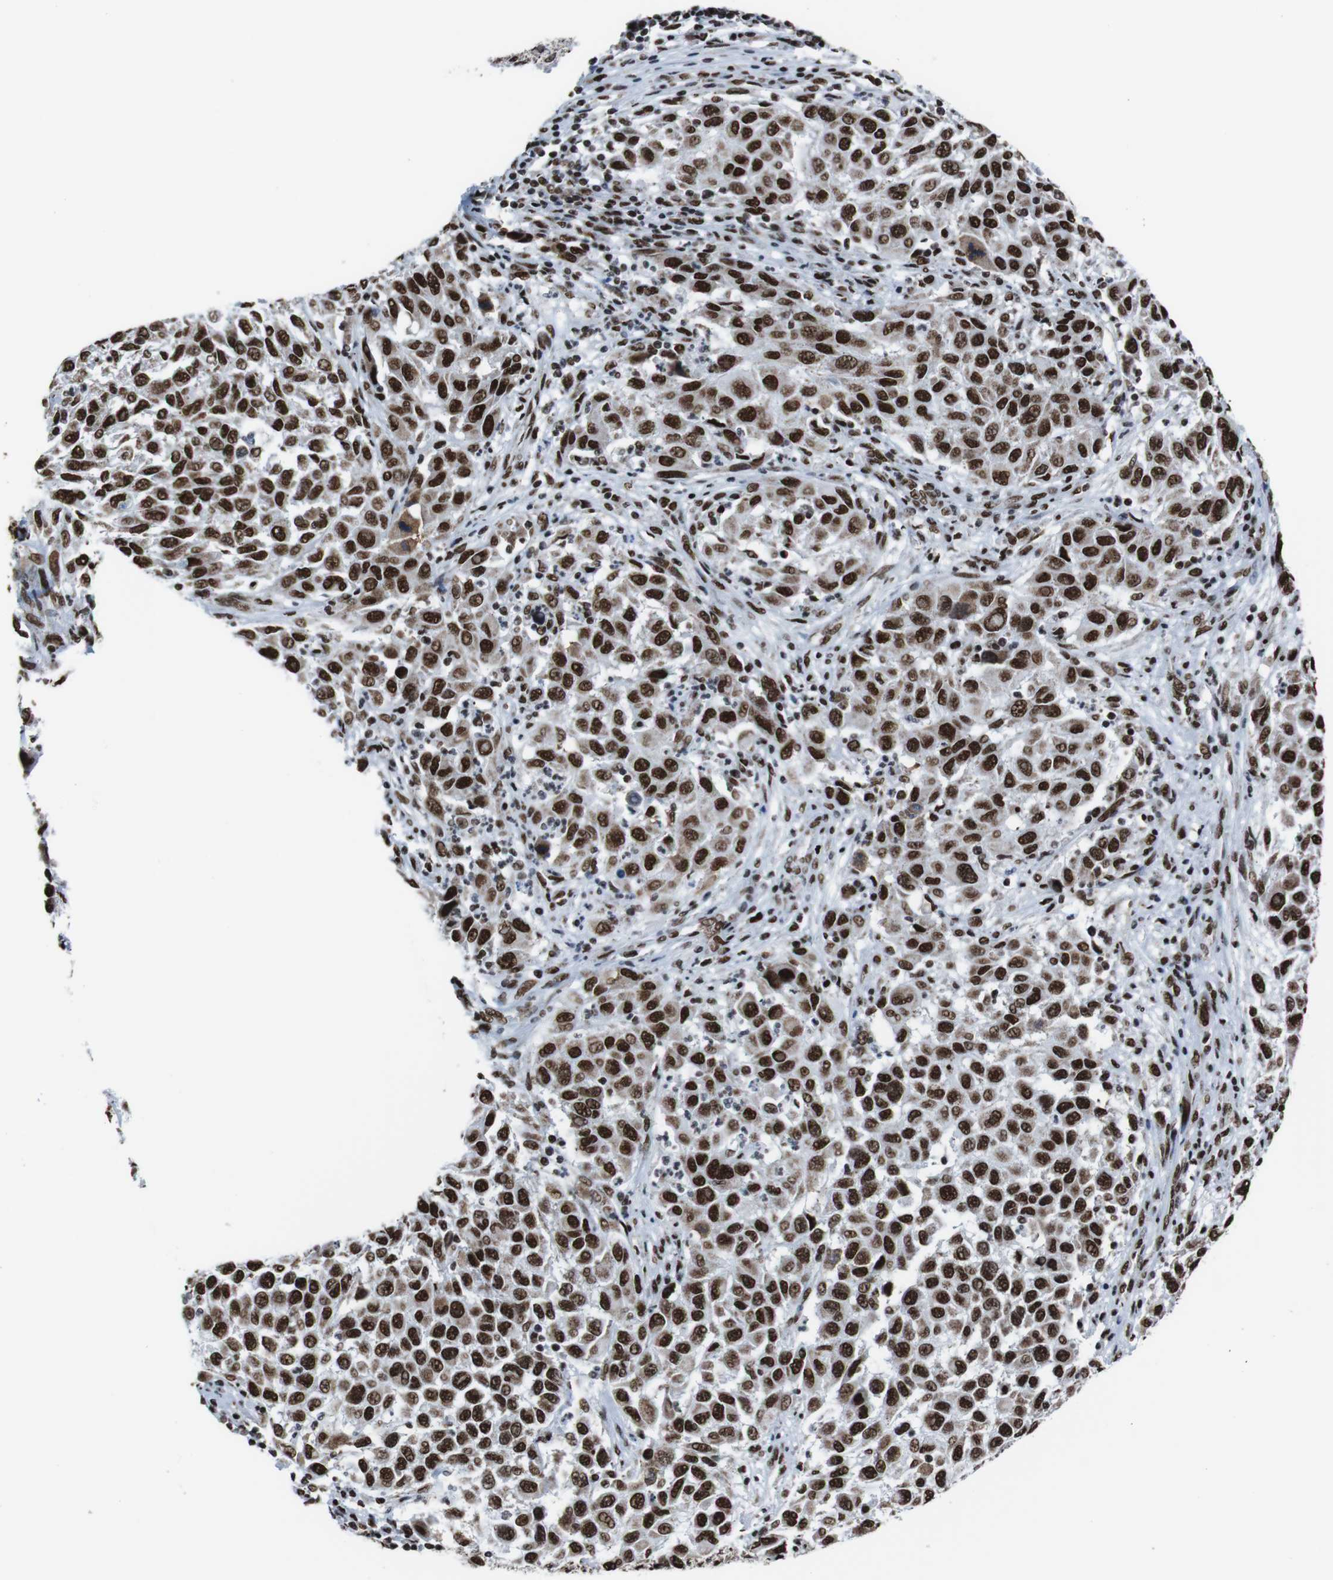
{"staining": {"intensity": "strong", "quantity": ">75%", "location": "nuclear"}, "tissue": "melanoma", "cell_type": "Tumor cells", "image_type": "cancer", "snomed": [{"axis": "morphology", "description": "Malignant melanoma, Metastatic site"}, {"axis": "topography", "description": "Lymph node"}], "caption": "Tumor cells exhibit high levels of strong nuclear staining in approximately >75% of cells in malignant melanoma (metastatic site).", "gene": "ROMO1", "patient": {"sex": "male", "age": 61}}